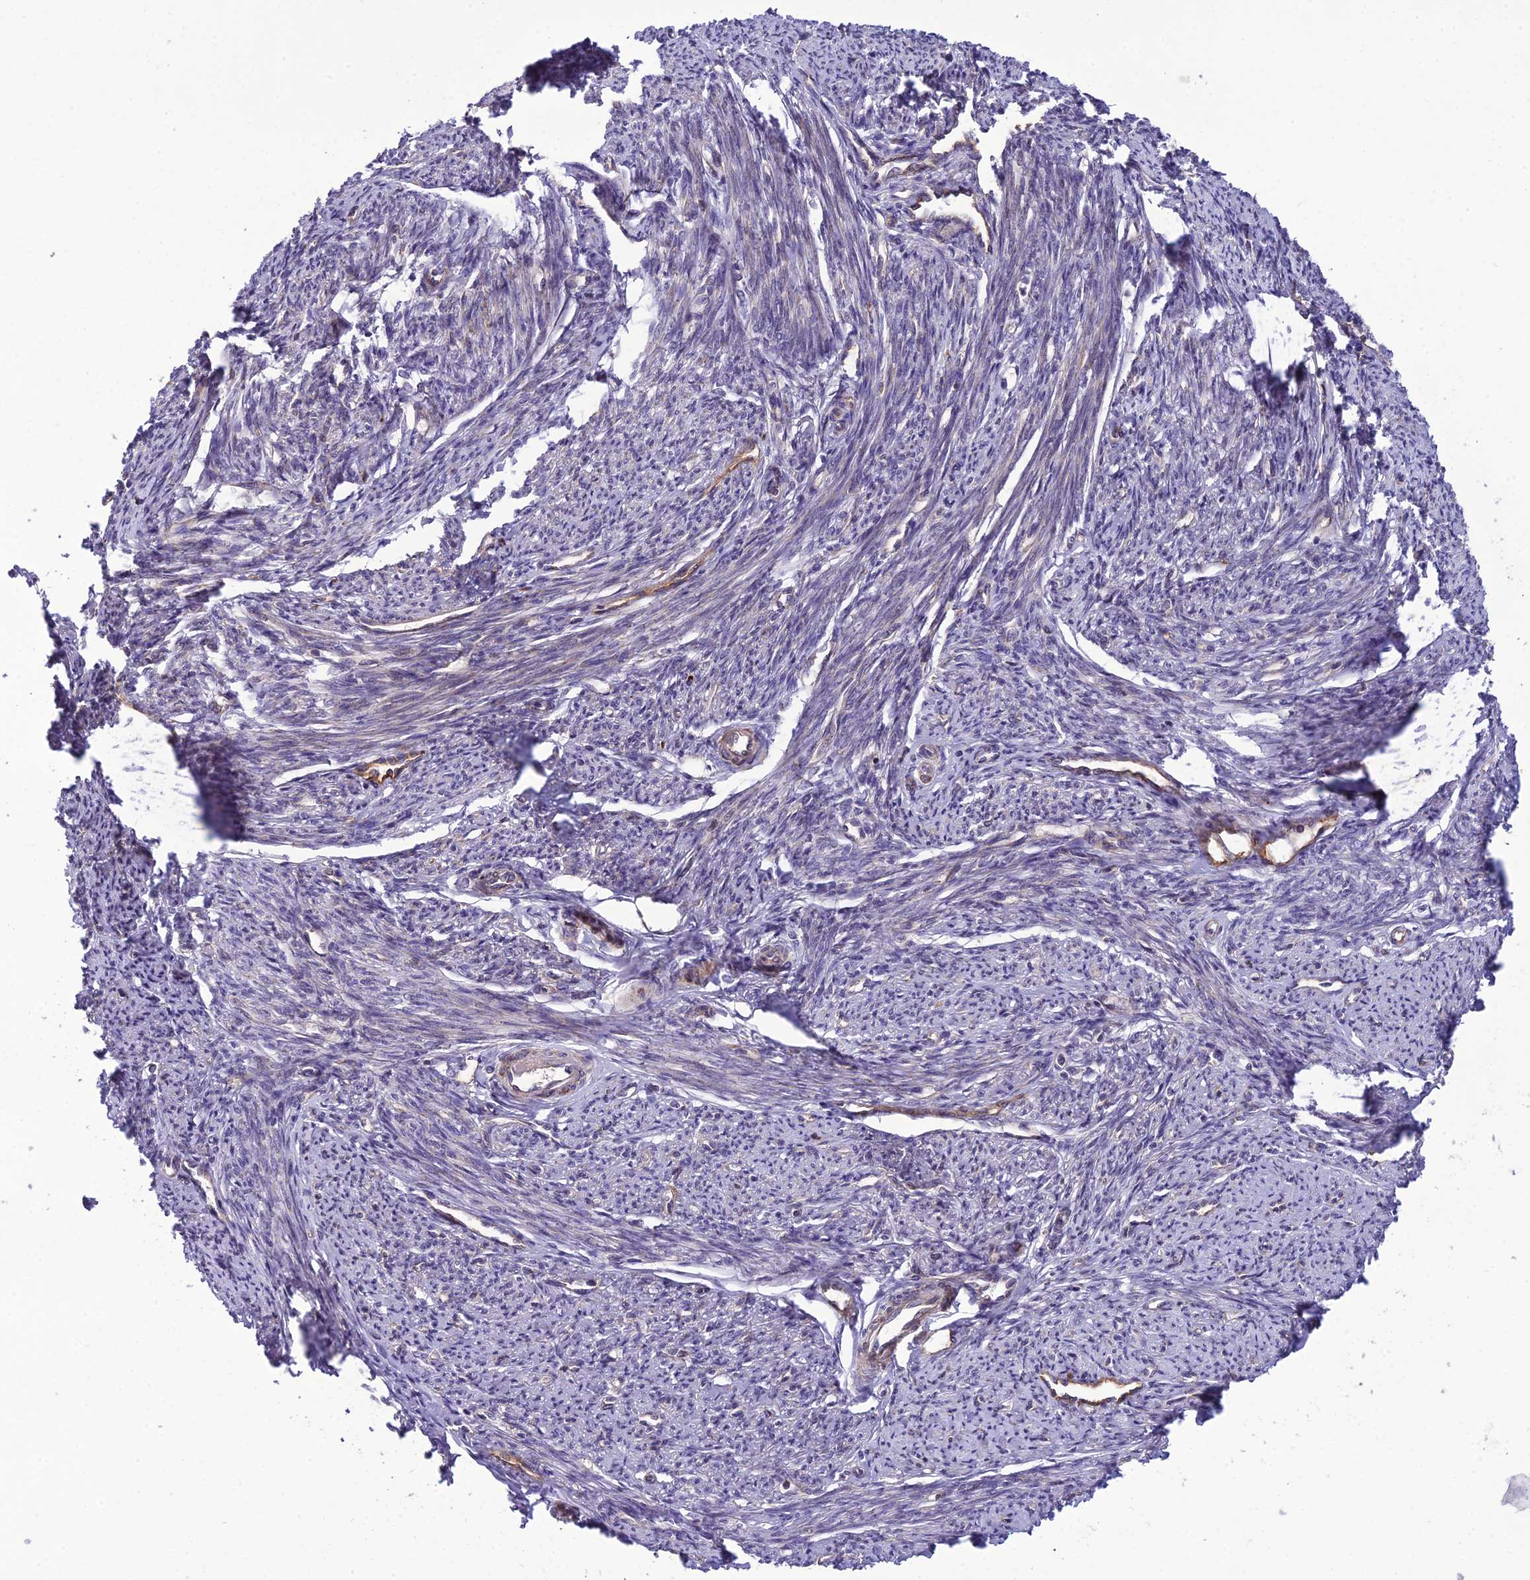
{"staining": {"intensity": "moderate", "quantity": "25%-75%", "location": "cytoplasmic/membranous"}, "tissue": "smooth muscle", "cell_type": "Smooth muscle cells", "image_type": "normal", "snomed": [{"axis": "morphology", "description": "Normal tissue, NOS"}, {"axis": "topography", "description": "Smooth muscle"}, {"axis": "topography", "description": "Uterus"}], "caption": "Brown immunohistochemical staining in benign human smooth muscle reveals moderate cytoplasmic/membranous expression in about 25%-75% of smooth muscle cells. (brown staining indicates protein expression, while blue staining denotes nuclei).", "gene": "NODAL", "patient": {"sex": "female", "age": 59}}